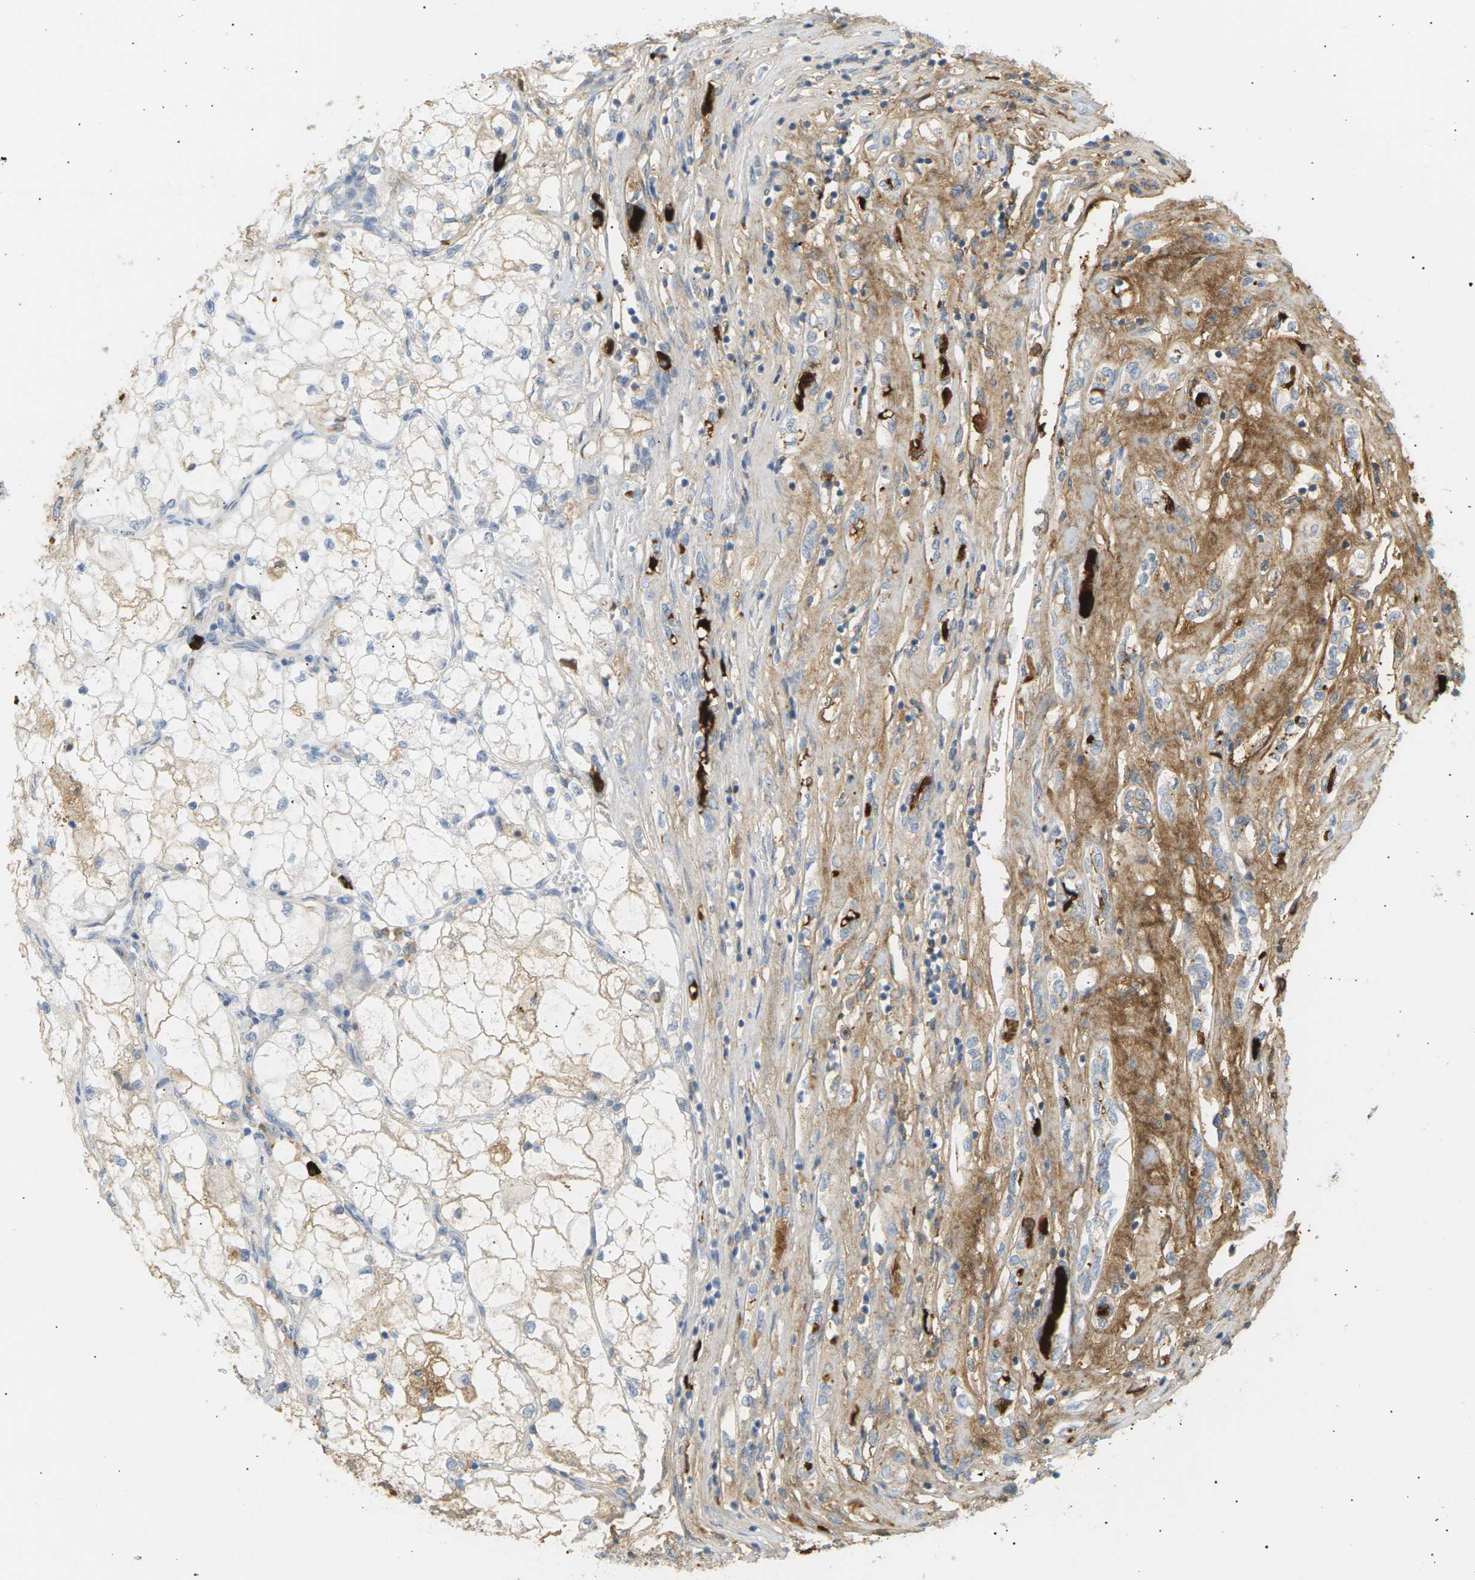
{"staining": {"intensity": "negative", "quantity": "none", "location": "none"}, "tissue": "renal cancer", "cell_type": "Tumor cells", "image_type": "cancer", "snomed": [{"axis": "morphology", "description": "Adenocarcinoma, NOS"}, {"axis": "topography", "description": "Kidney"}], "caption": "Protein analysis of renal adenocarcinoma shows no significant positivity in tumor cells.", "gene": "IGLC3", "patient": {"sex": "female", "age": 70}}